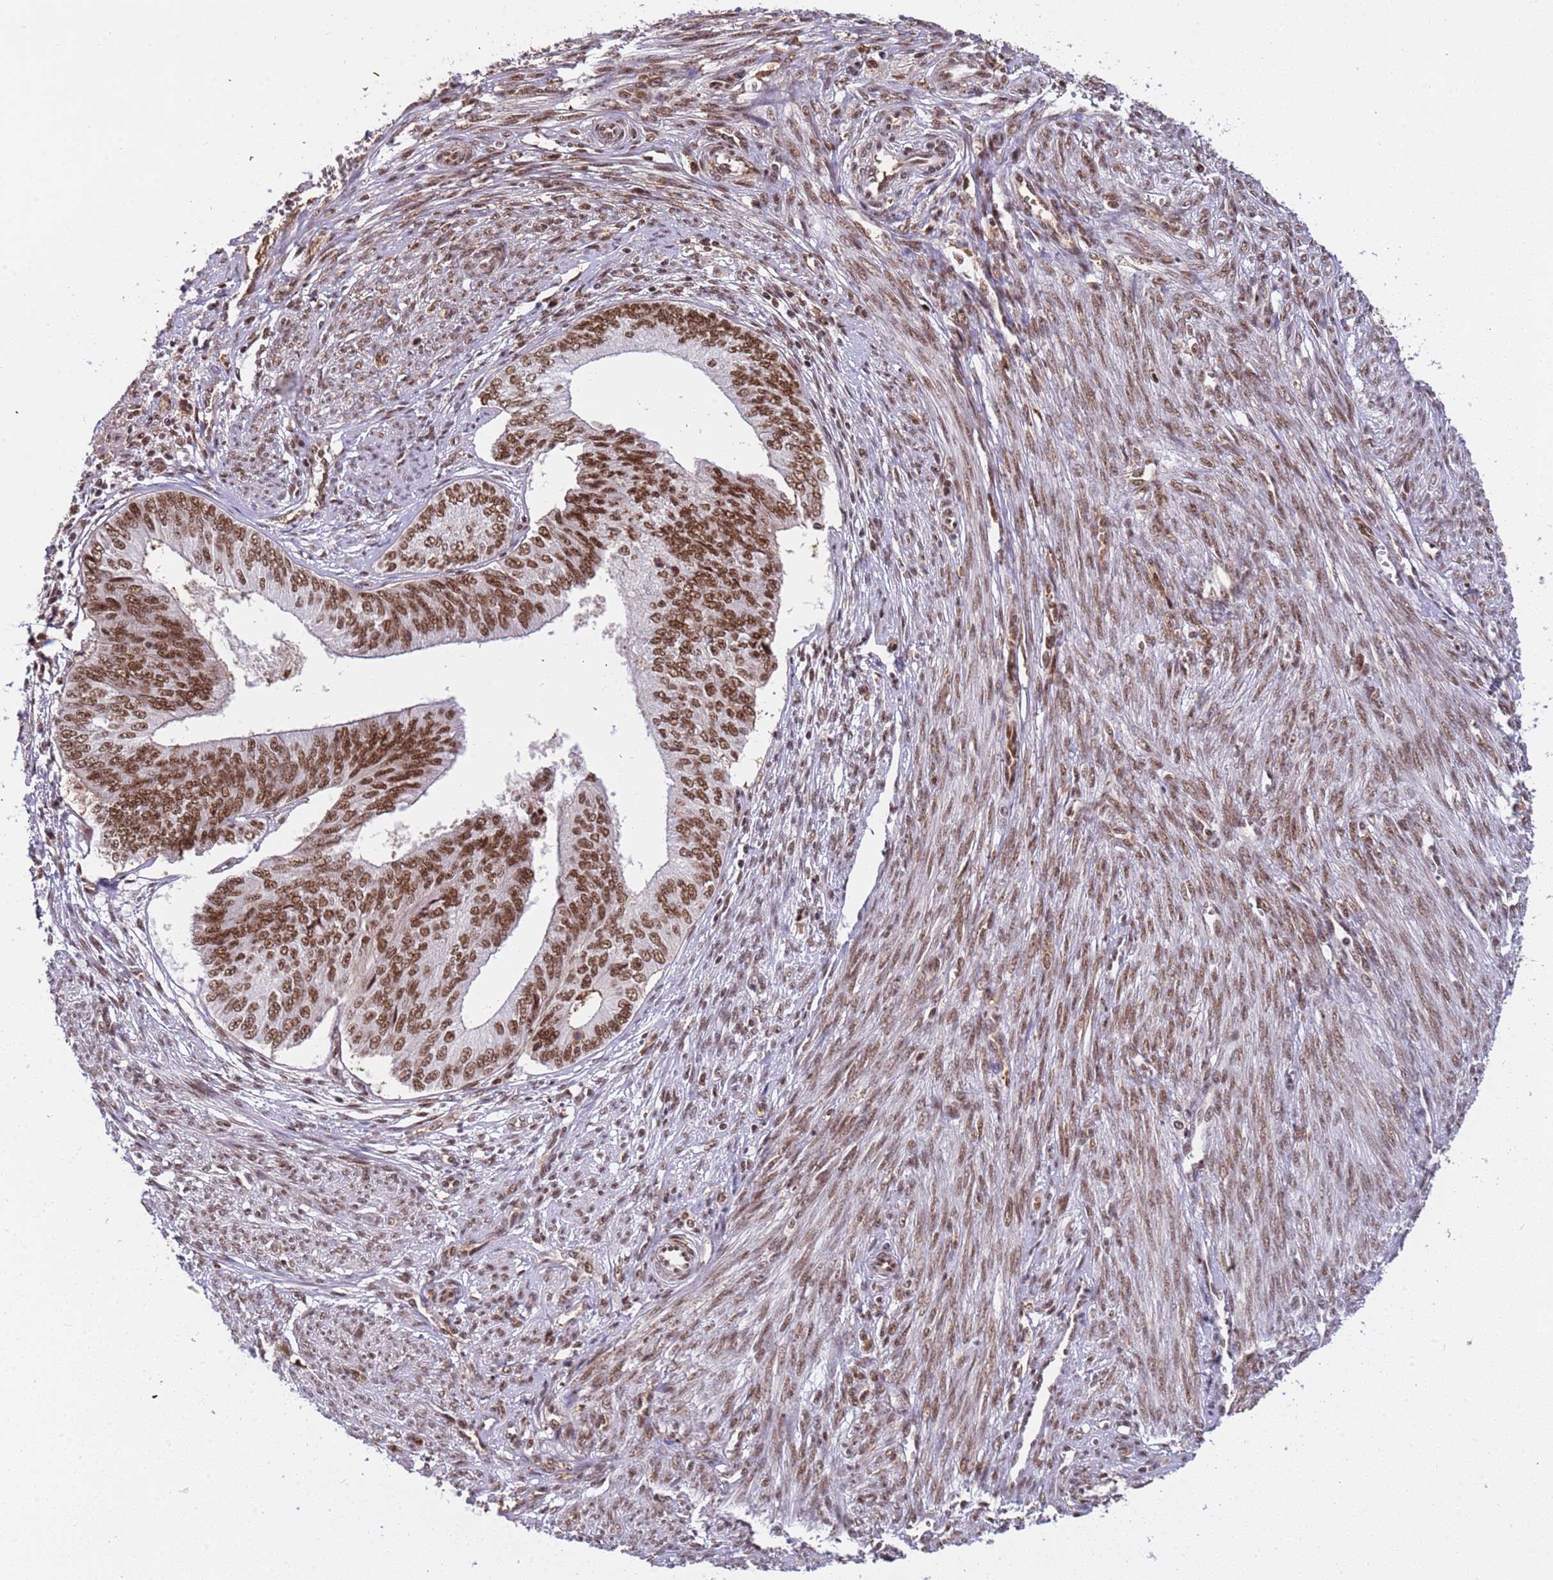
{"staining": {"intensity": "strong", "quantity": ">75%", "location": "nuclear"}, "tissue": "endometrial cancer", "cell_type": "Tumor cells", "image_type": "cancer", "snomed": [{"axis": "morphology", "description": "Adenocarcinoma, NOS"}, {"axis": "topography", "description": "Endometrium"}], "caption": "Human endometrial cancer (adenocarcinoma) stained with a brown dye displays strong nuclear positive positivity in approximately >75% of tumor cells.", "gene": "SRRT", "patient": {"sex": "female", "age": 68}}